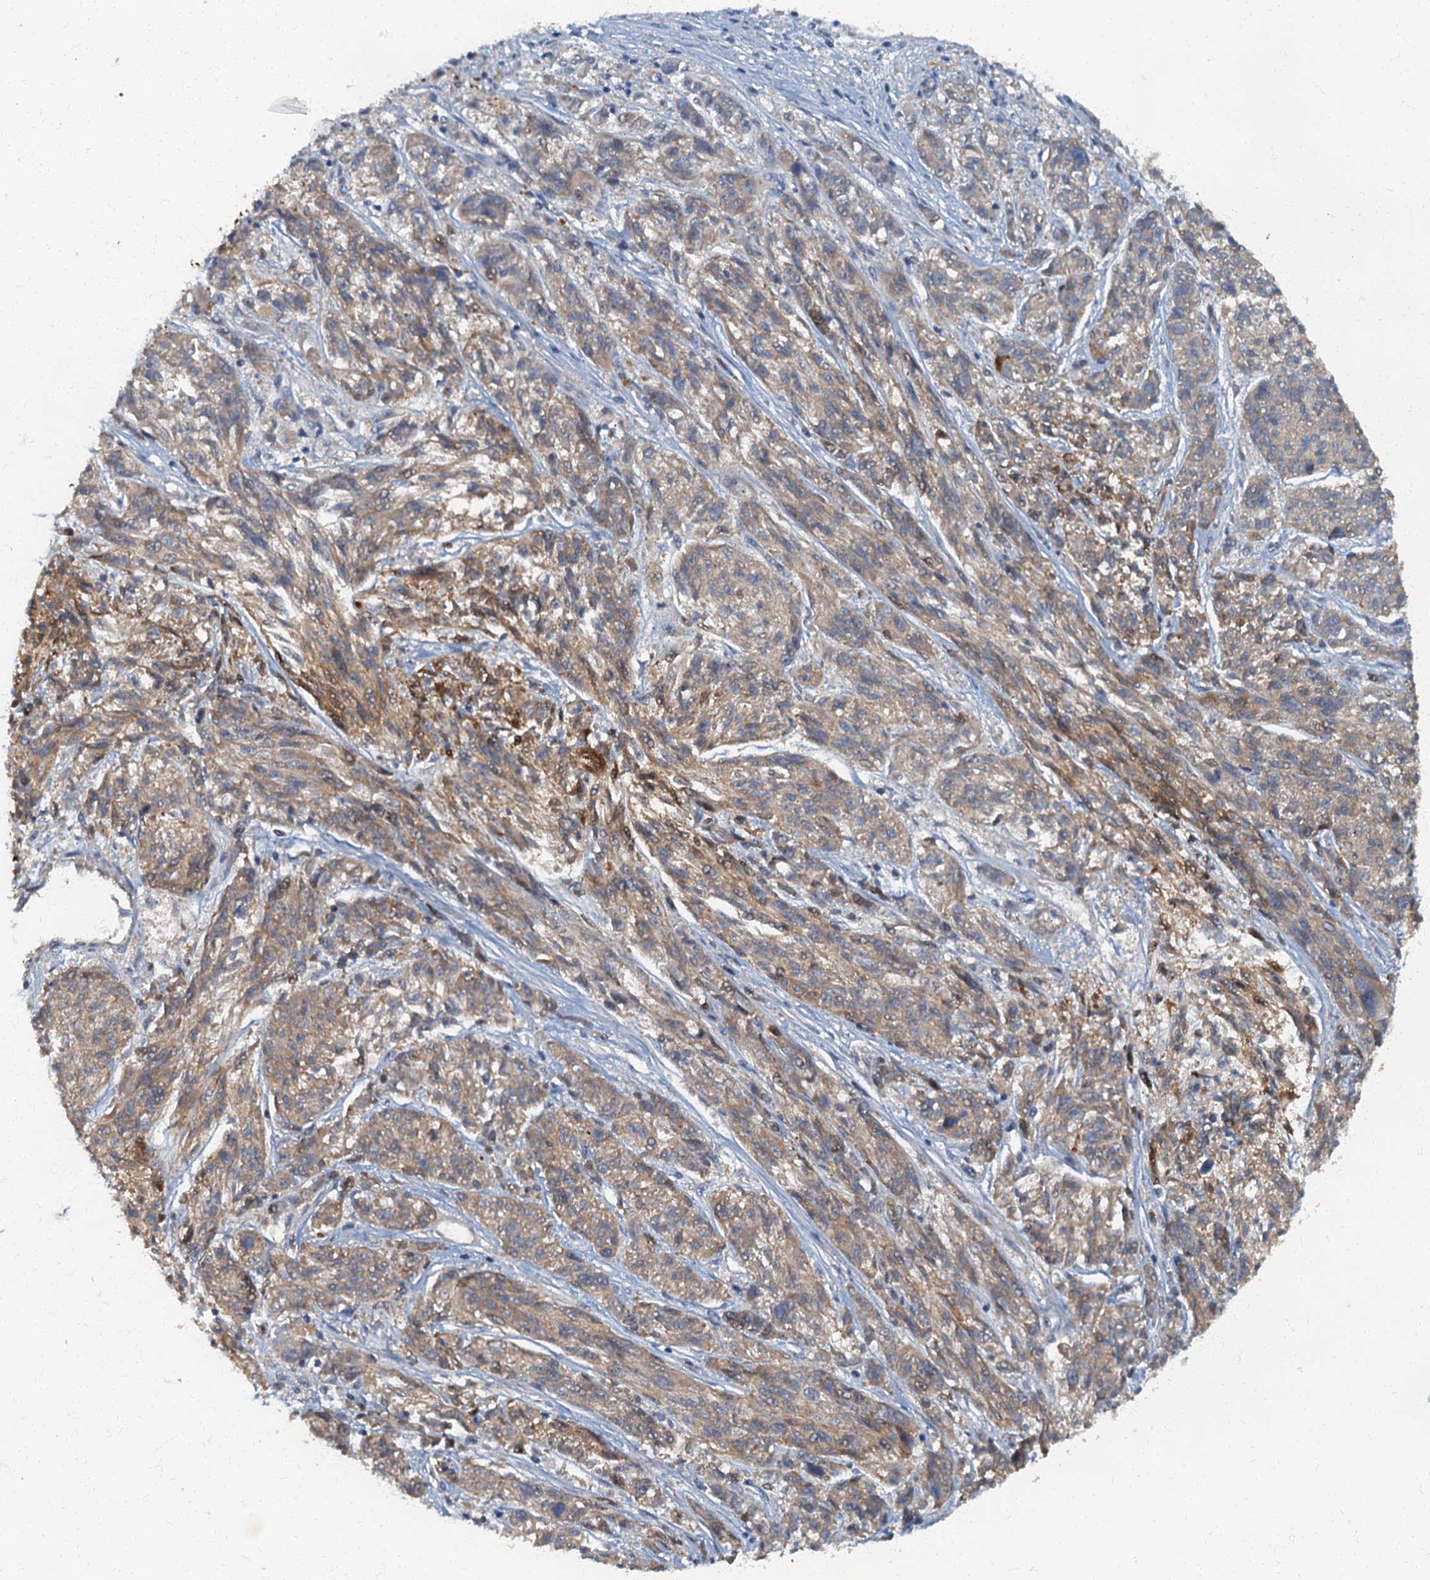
{"staining": {"intensity": "weak", "quantity": ">75%", "location": "cytoplasmic/membranous"}, "tissue": "melanoma", "cell_type": "Tumor cells", "image_type": "cancer", "snomed": [{"axis": "morphology", "description": "Malignant melanoma, NOS"}, {"axis": "topography", "description": "Skin"}], "caption": "Malignant melanoma was stained to show a protein in brown. There is low levels of weak cytoplasmic/membranous staining in approximately >75% of tumor cells.", "gene": "ARL11", "patient": {"sex": "male", "age": 53}}